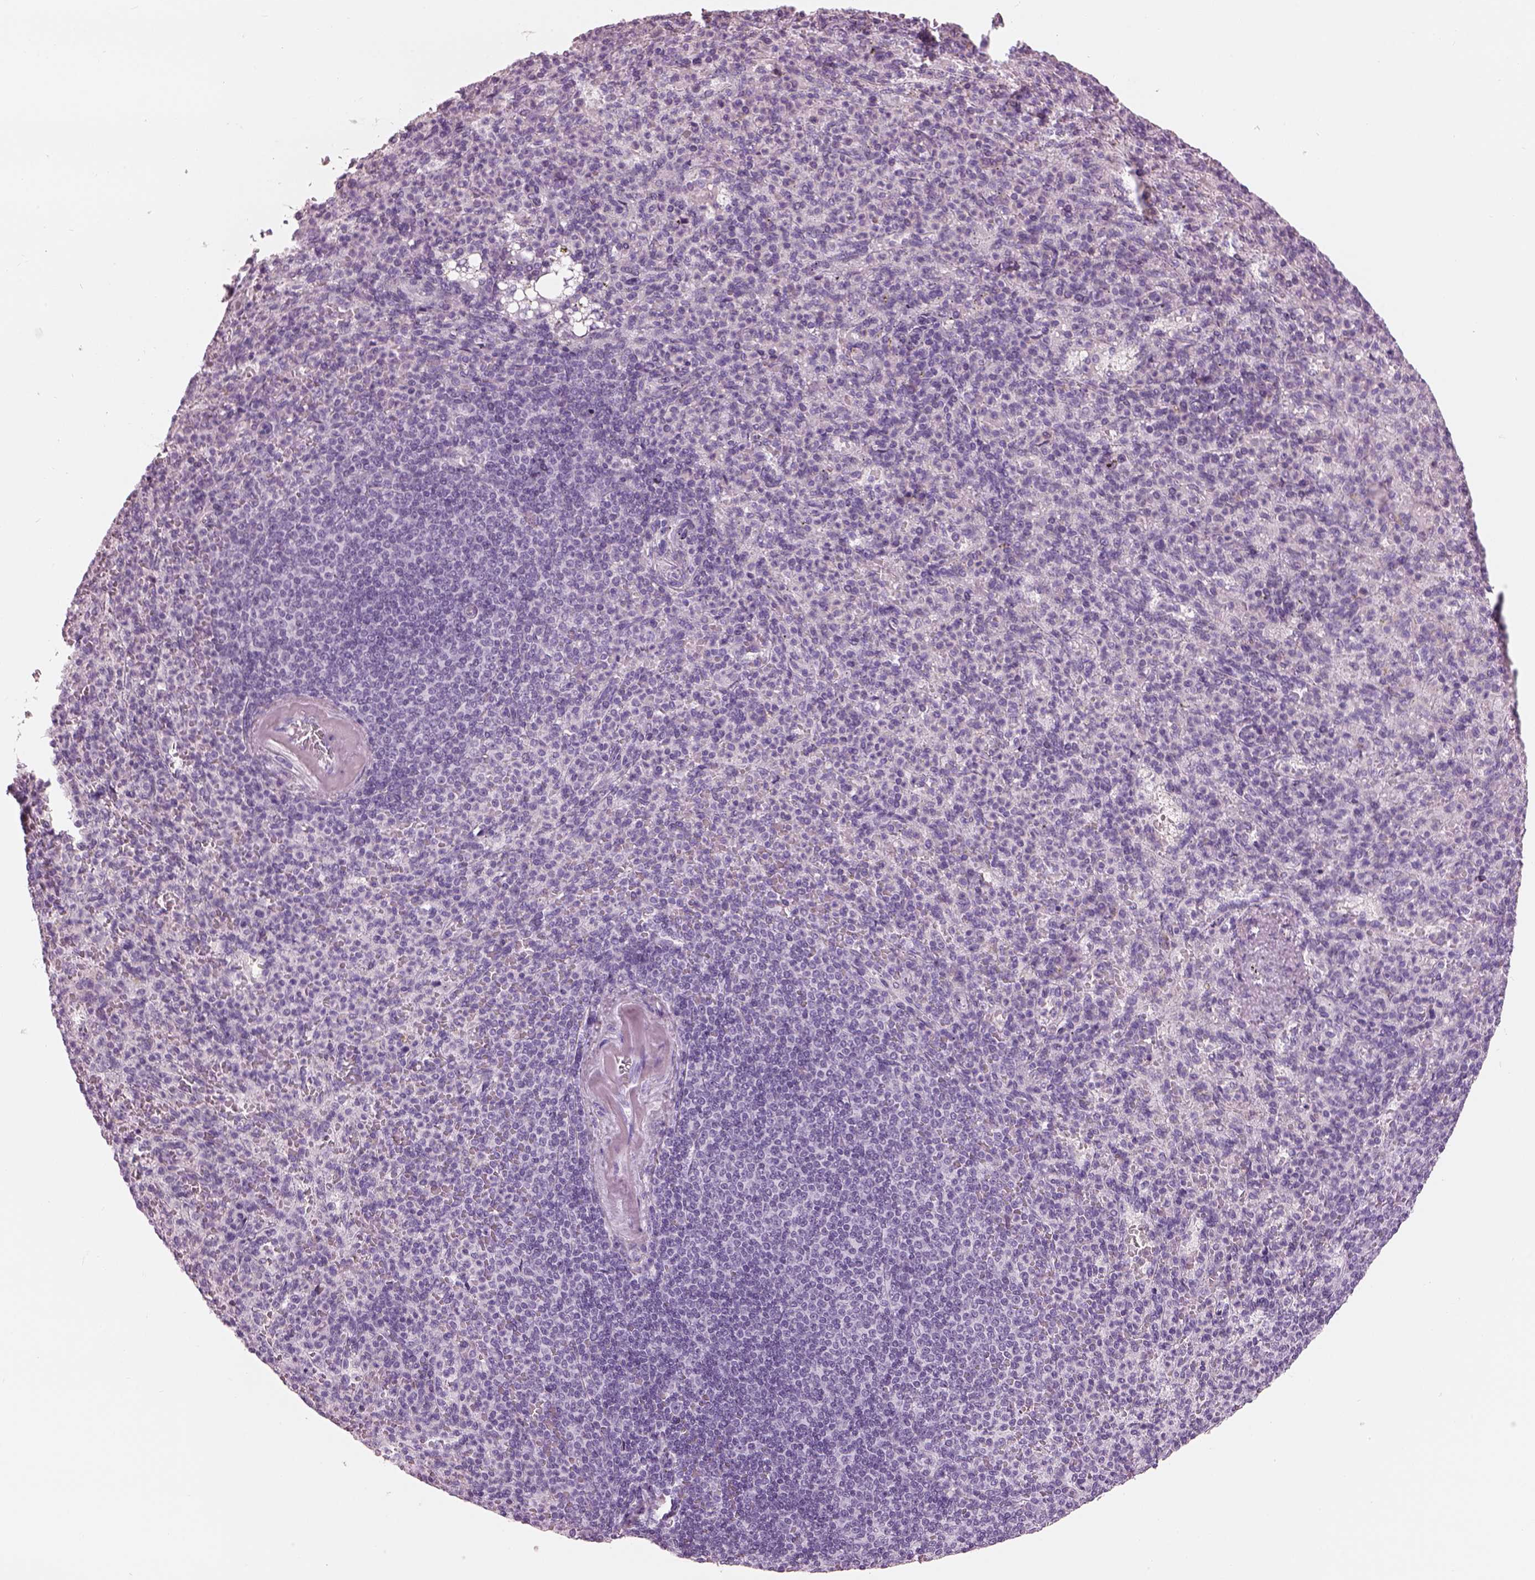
{"staining": {"intensity": "negative", "quantity": "none", "location": "none"}, "tissue": "spleen", "cell_type": "Cells in red pulp", "image_type": "normal", "snomed": [{"axis": "morphology", "description": "Normal tissue, NOS"}, {"axis": "topography", "description": "Spleen"}], "caption": "Cells in red pulp show no significant protein expression in benign spleen. The staining was performed using DAB to visualize the protein expression in brown, while the nuclei were stained in blue with hematoxylin (Magnification: 20x).", "gene": "HYDIN", "patient": {"sex": "female", "age": 74}}